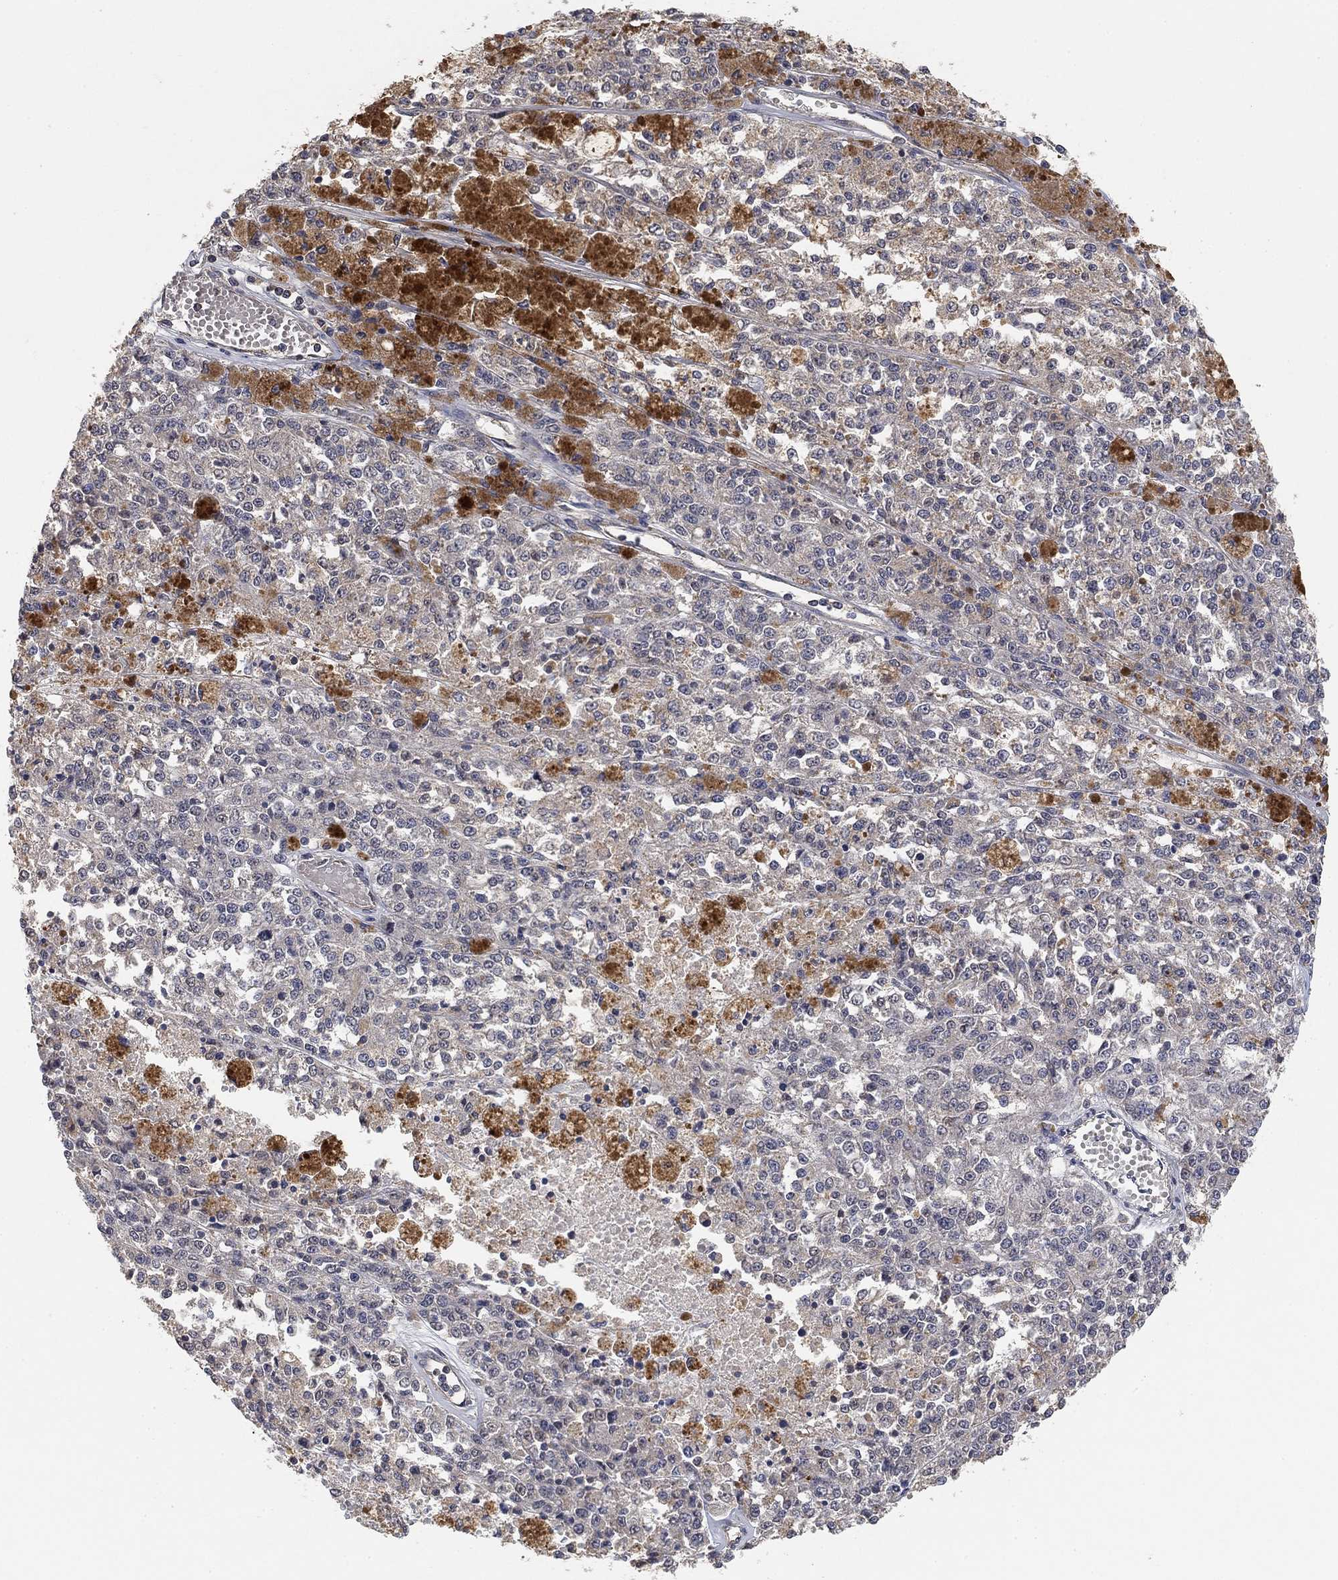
{"staining": {"intensity": "negative", "quantity": "none", "location": "none"}, "tissue": "melanoma", "cell_type": "Tumor cells", "image_type": "cancer", "snomed": [{"axis": "morphology", "description": "Malignant melanoma, Metastatic site"}, {"axis": "topography", "description": "Lymph node"}], "caption": "High power microscopy photomicrograph of an immunohistochemistry micrograph of melanoma, revealing no significant staining in tumor cells.", "gene": "CCDC43", "patient": {"sex": "female", "age": 64}}